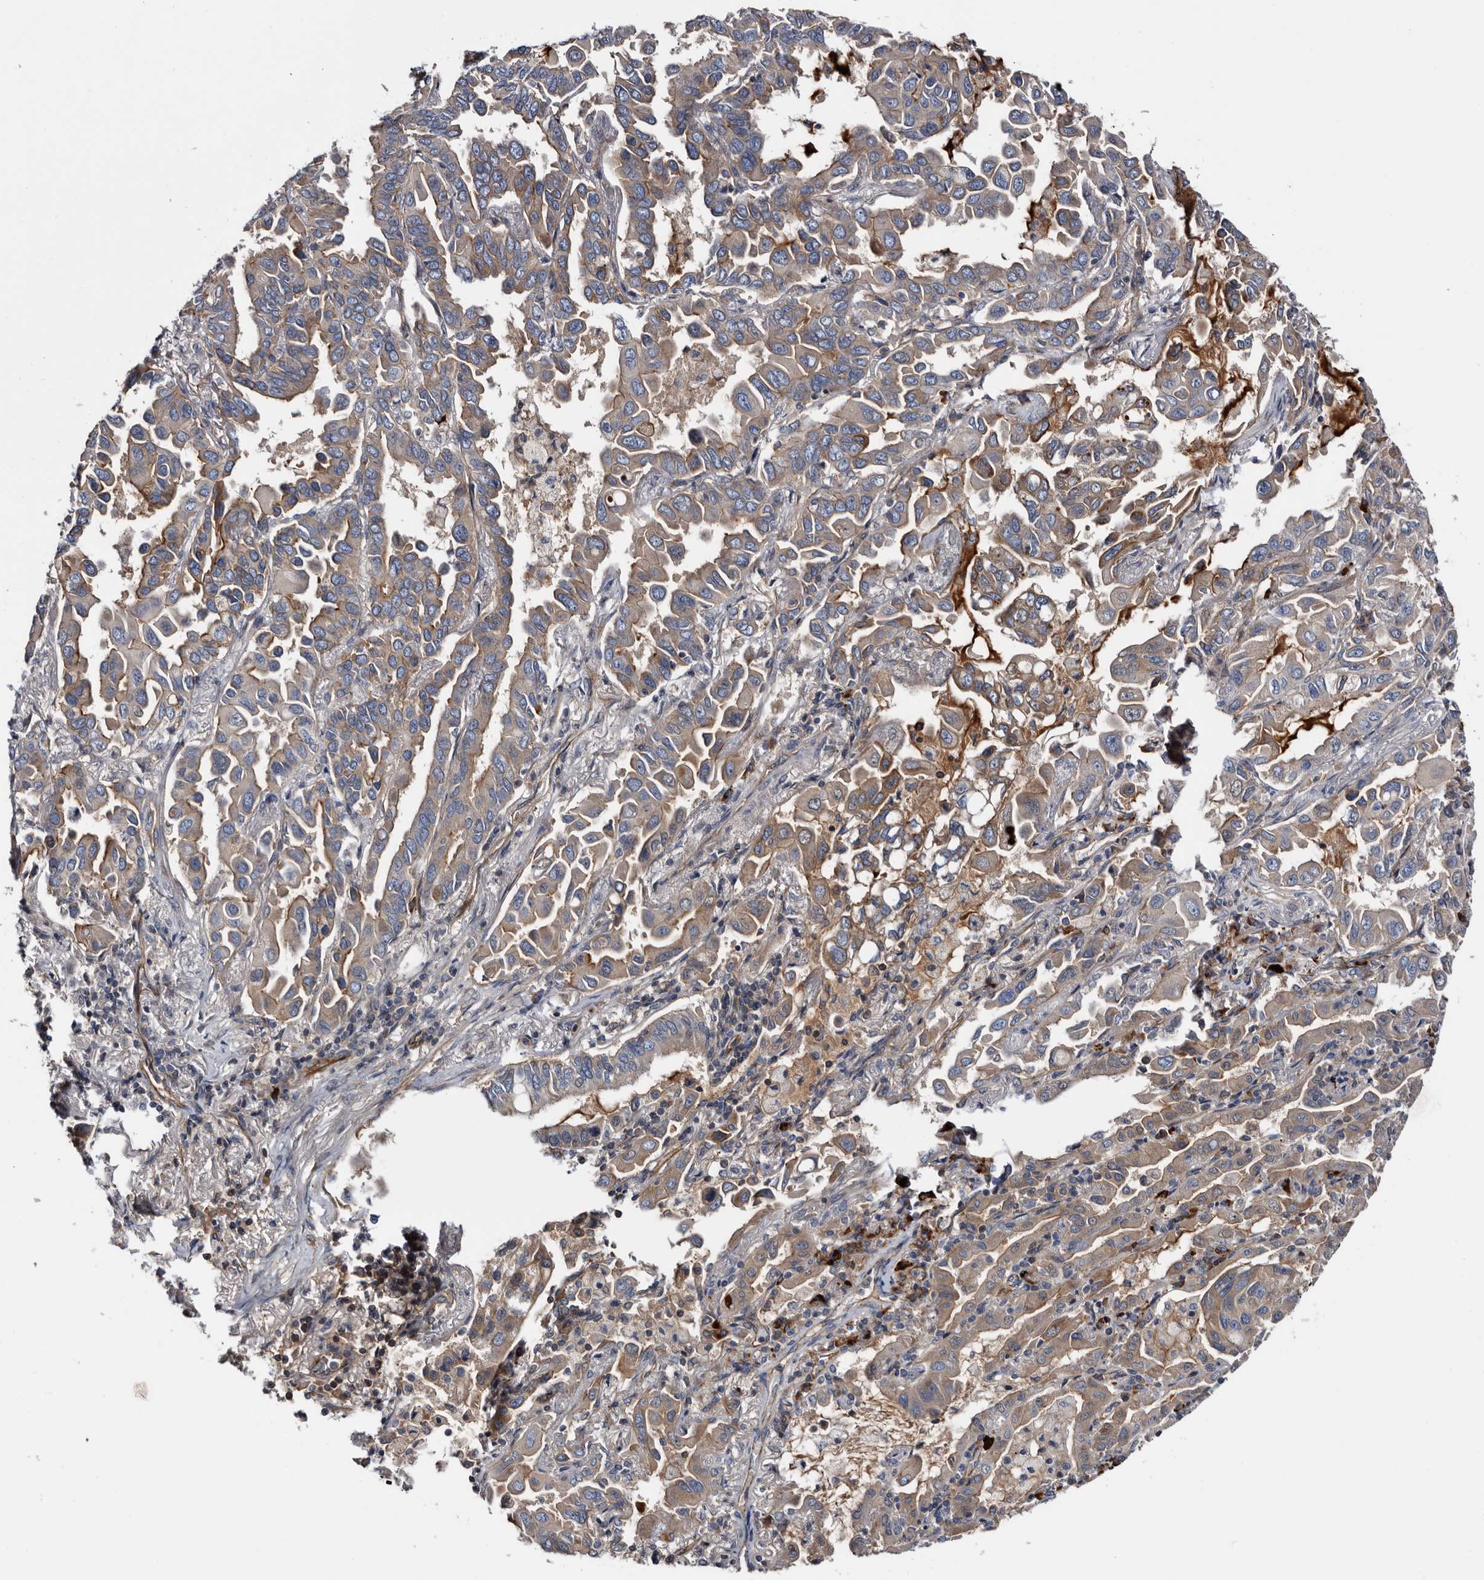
{"staining": {"intensity": "weak", "quantity": "25%-75%", "location": "cytoplasmic/membranous"}, "tissue": "lung cancer", "cell_type": "Tumor cells", "image_type": "cancer", "snomed": [{"axis": "morphology", "description": "Adenocarcinoma, NOS"}, {"axis": "topography", "description": "Lung"}], "caption": "Immunohistochemistry staining of lung adenocarcinoma, which exhibits low levels of weak cytoplasmic/membranous staining in about 25%-75% of tumor cells indicating weak cytoplasmic/membranous protein staining. The staining was performed using DAB (3,3'-diaminobenzidine) (brown) for protein detection and nuclei were counterstained in hematoxylin (blue).", "gene": "TSPAN17", "patient": {"sex": "male", "age": 64}}